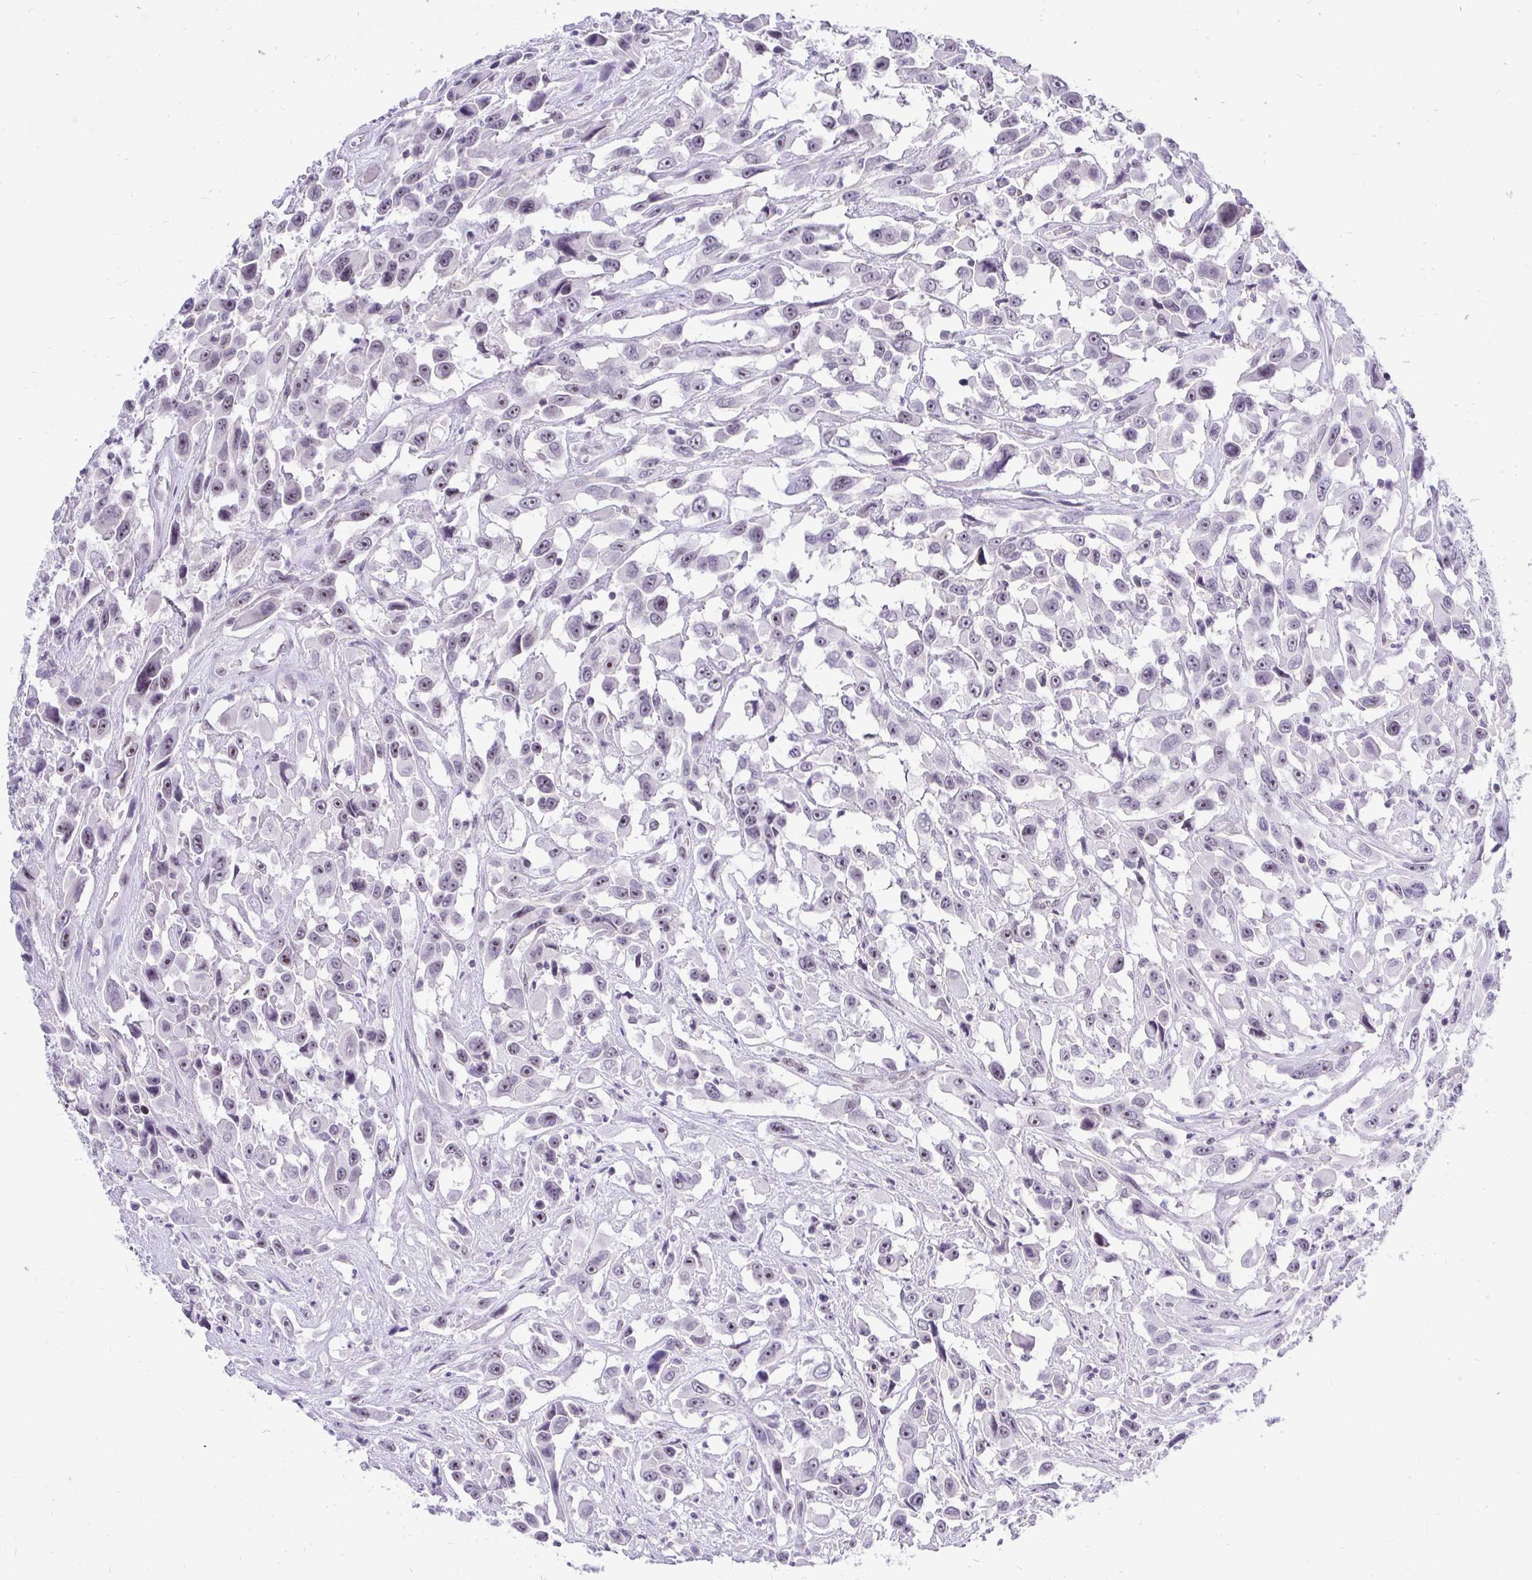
{"staining": {"intensity": "weak", "quantity": "25%-75%", "location": "nuclear"}, "tissue": "urothelial cancer", "cell_type": "Tumor cells", "image_type": "cancer", "snomed": [{"axis": "morphology", "description": "Urothelial carcinoma, High grade"}, {"axis": "topography", "description": "Urinary bladder"}], "caption": "Human high-grade urothelial carcinoma stained with a brown dye displays weak nuclear positive staining in about 25%-75% of tumor cells.", "gene": "ZNF860", "patient": {"sex": "male", "age": 53}}